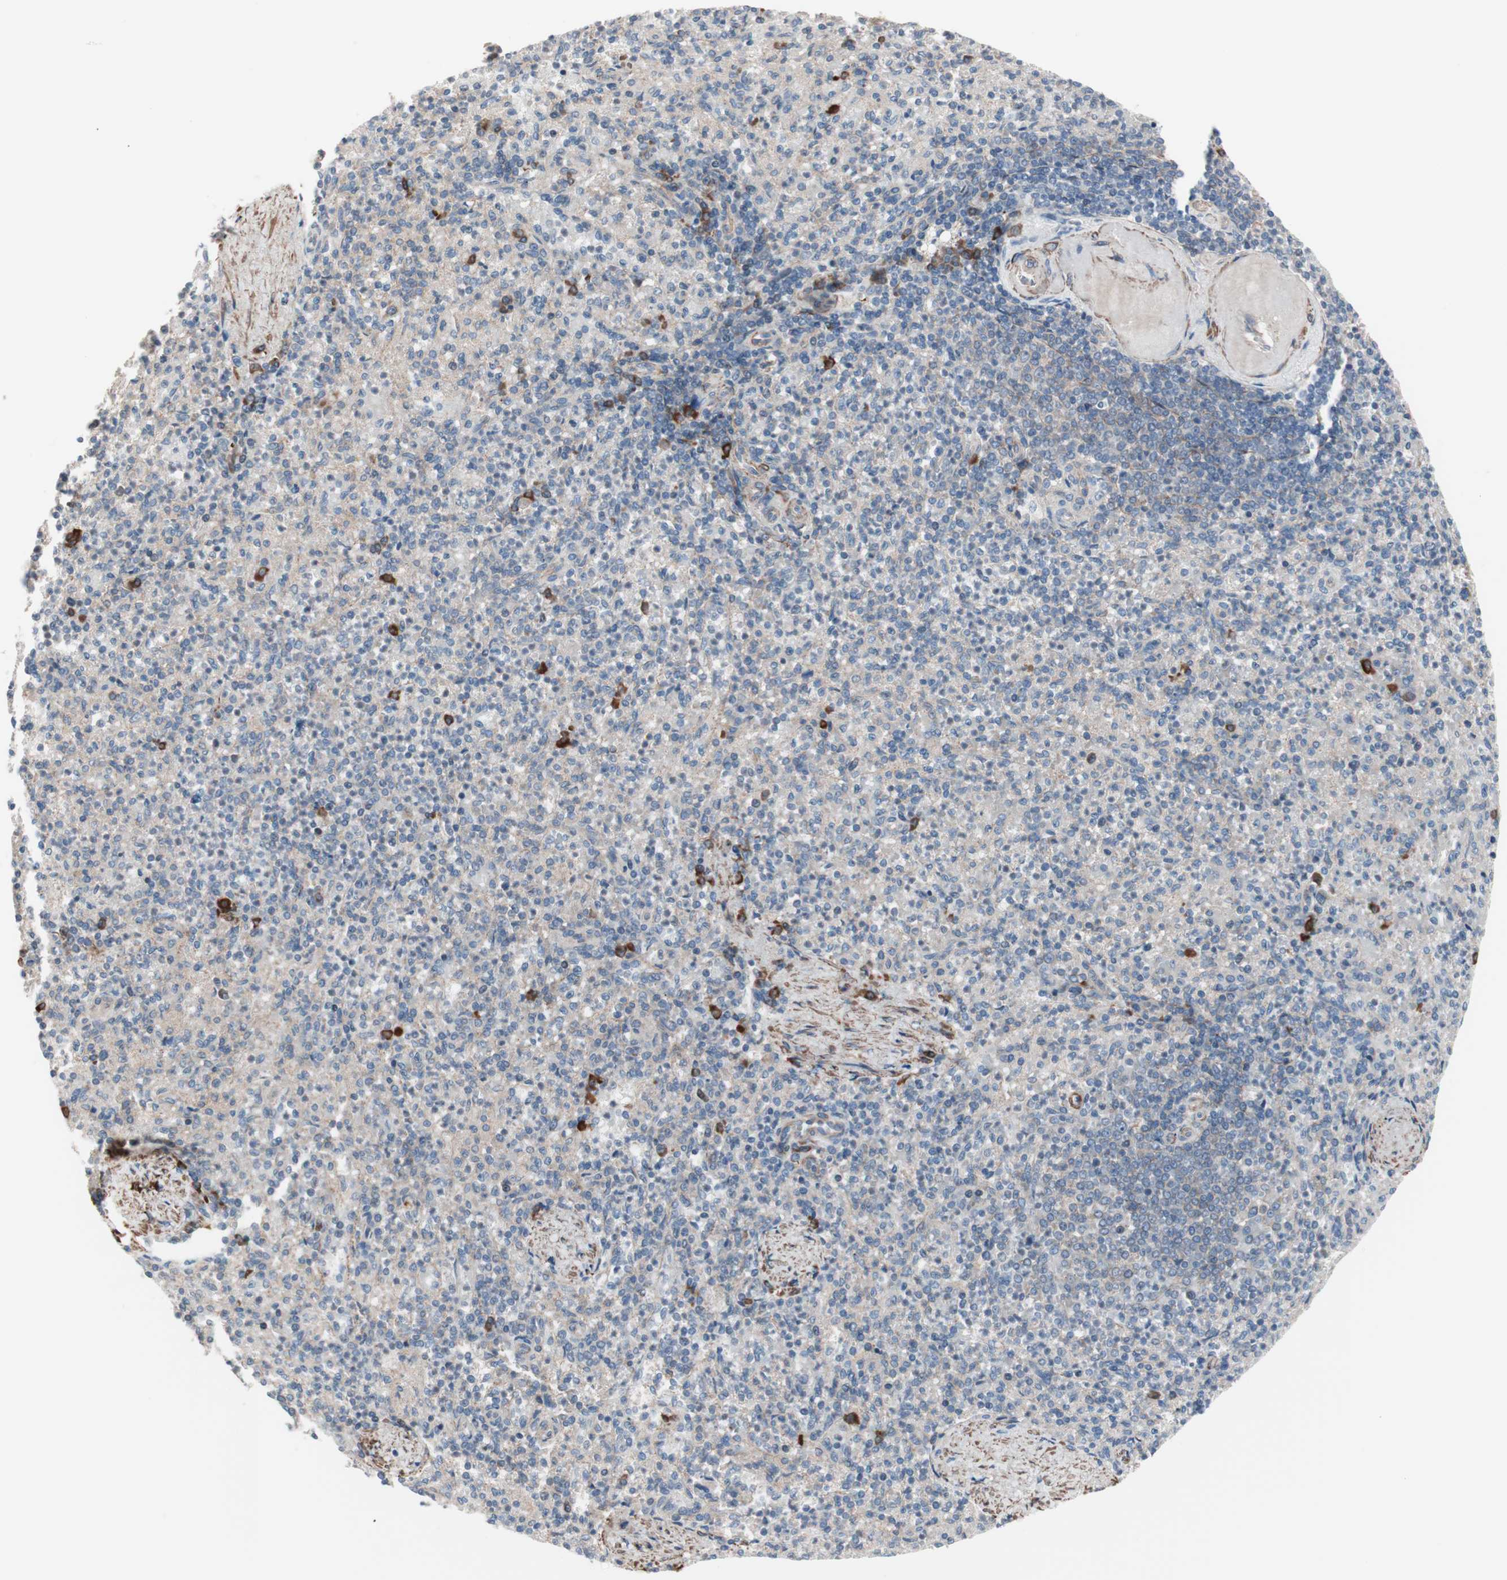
{"staining": {"intensity": "weak", "quantity": "25%-75%", "location": "cytoplasmic/membranous"}, "tissue": "spleen", "cell_type": "Cells in red pulp", "image_type": "normal", "snomed": [{"axis": "morphology", "description": "Normal tissue, NOS"}, {"axis": "topography", "description": "Spleen"}], "caption": "Cells in red pulp reveal low levels of weak cytoplasmic/membranous expression in approximately 25%-75% of cells in normal human spleen. (brown staining indicates protein expression, while blue staining denotes nuclei).", "gene": "ALG5", "patient": {"sex": "female", "age": 74}}